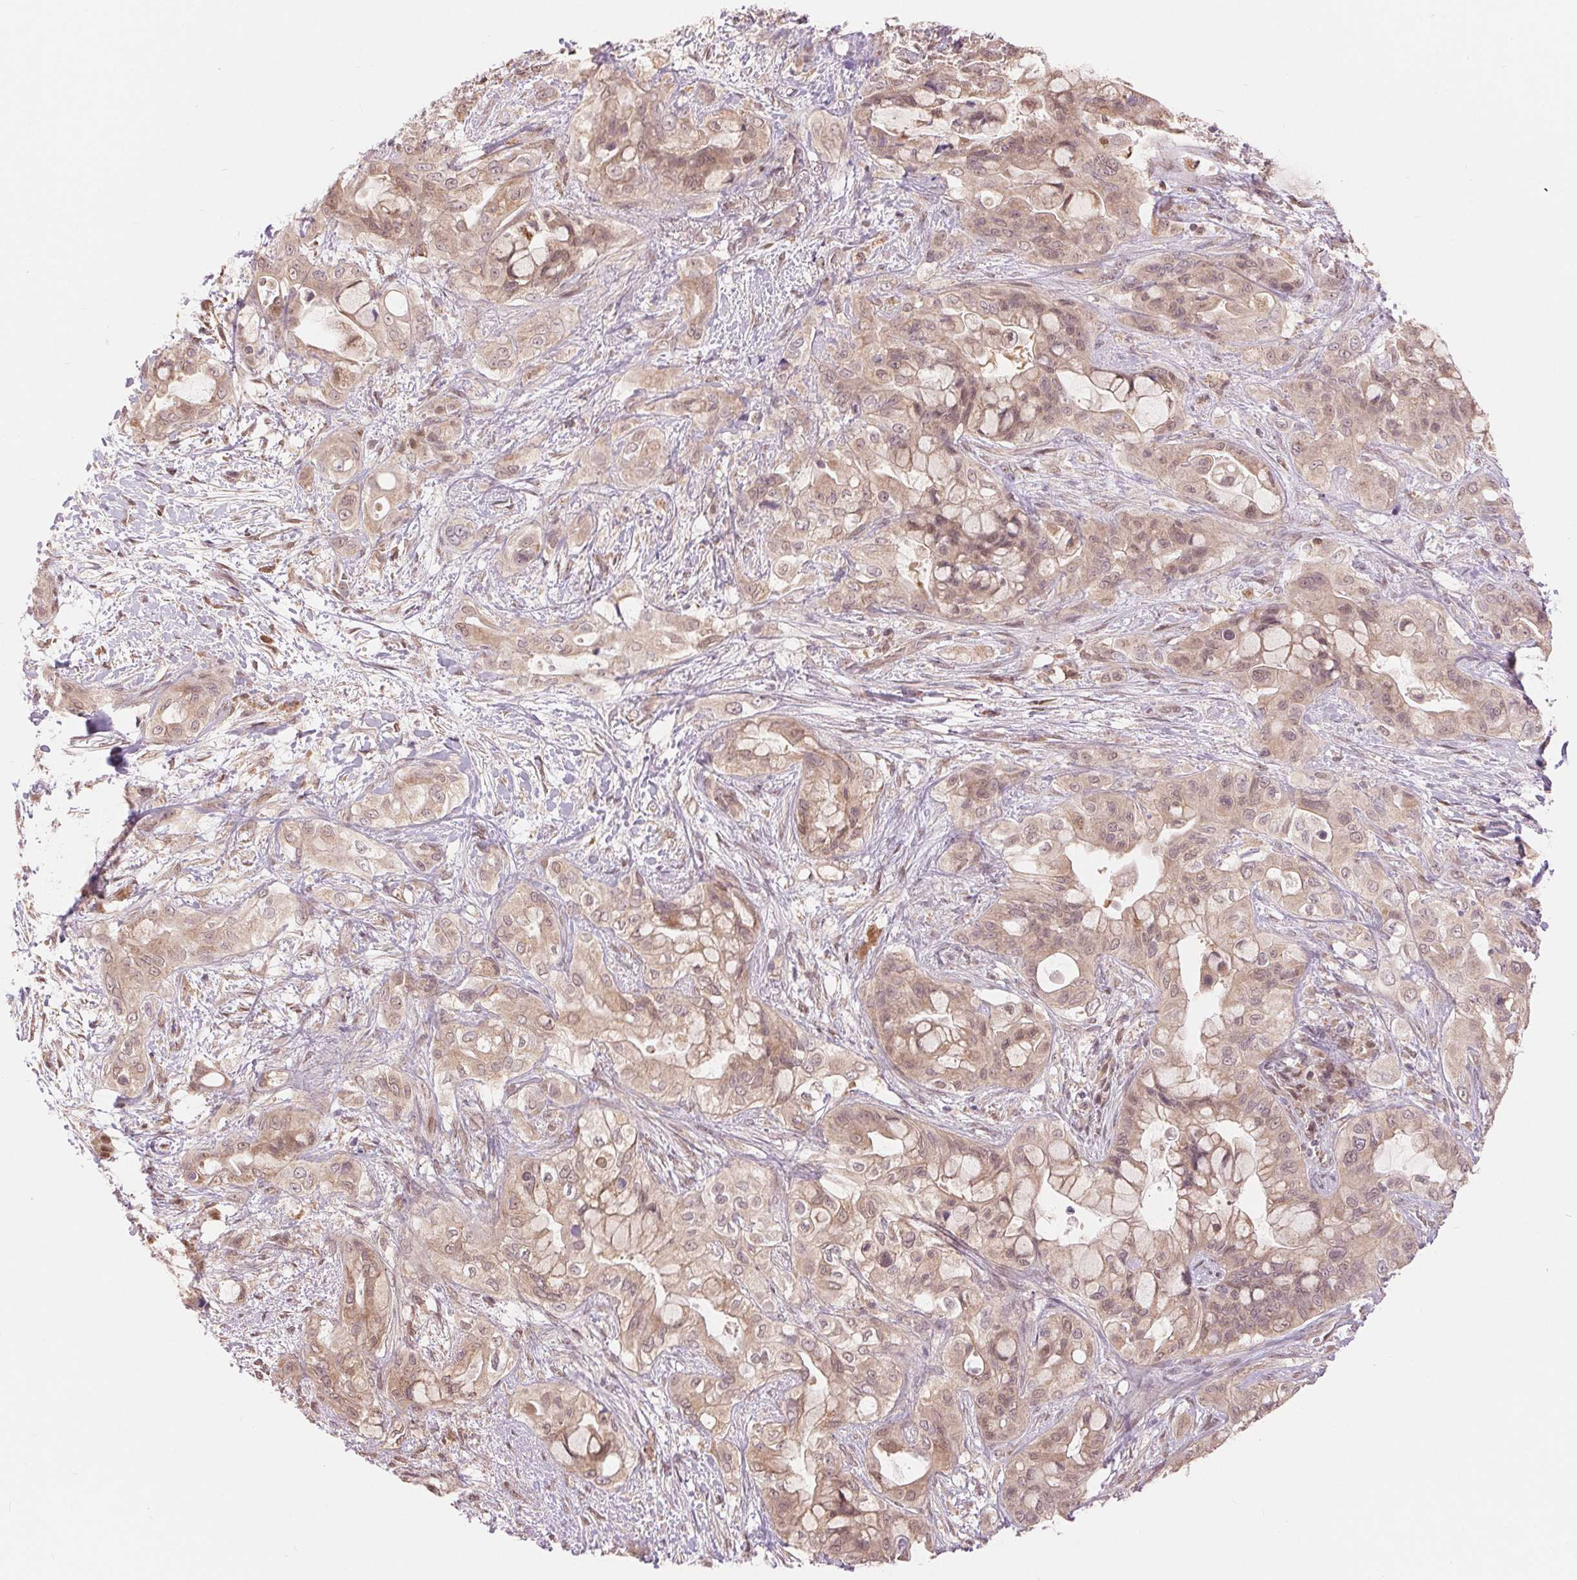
{"staining": {"intensity": "weak", "quantity": ">75%", "location": "cytoplasmic/membranous,nuclear"}, "tissue": "pancreatic cancer", "cell_type": "Tumor cells", "image_type": "cancer", "snomed": [{"axis": "morphology", "description": "Adenocarcinoma, NOS"}, {"axis": "topography", "description": "Pancreas"}], "caption": "Protein staining of pancreatic adenocarcinoma tissue exhibits weak cytoplasmic/membranous and nuclear staining in approximately >75% of tumor cells.", "gene": "TMEM273", "patient": {"sex": "male", "age": 71}}